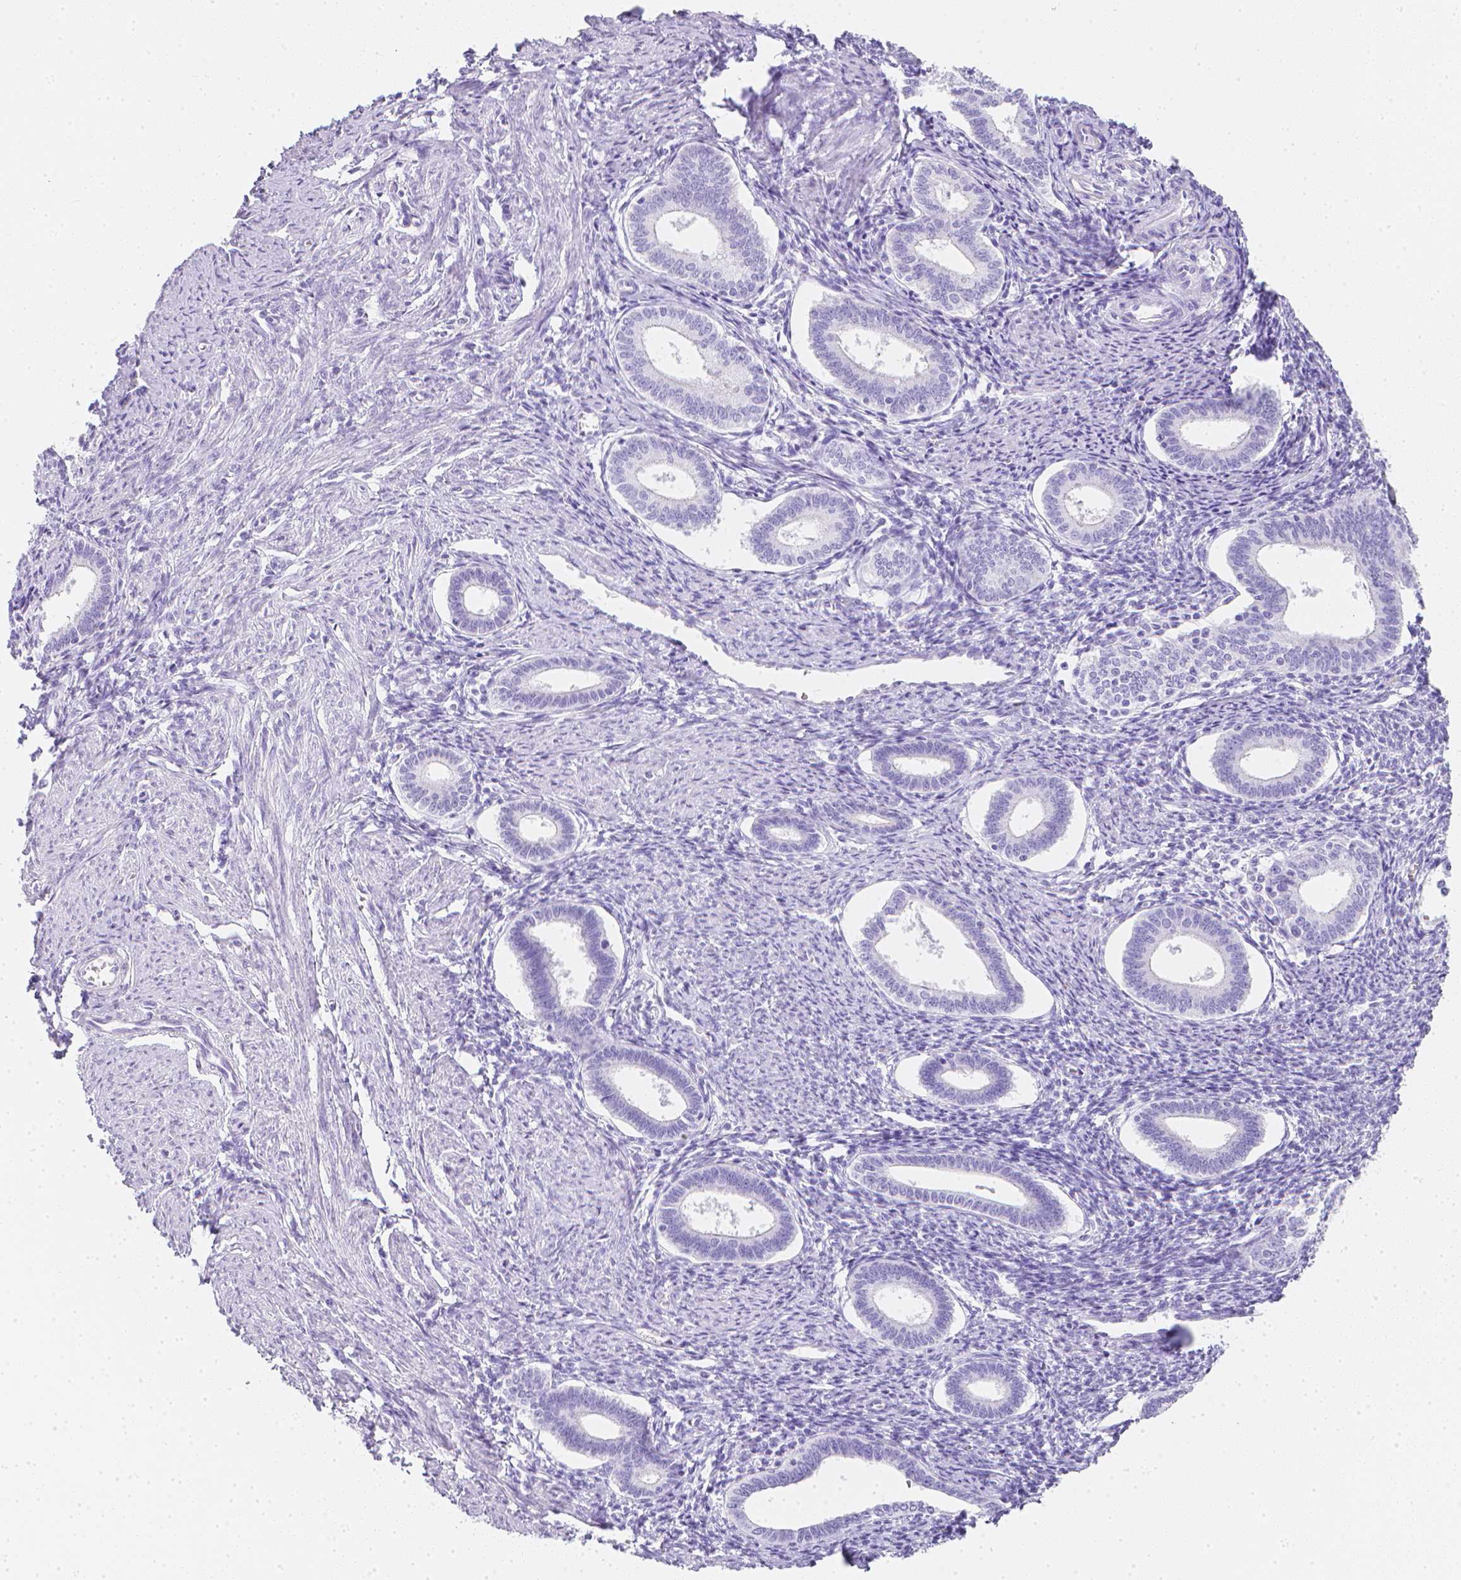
{"staining": {"intensity": "negative", "quantity": "none", "location": "none"}, "tissue": "endometrium", "cell_type": "Cells in endometrial stroma", "image_type": "normal", "snomed": [{"axis": "morphology", "description": "Normal tissue, NOS"}, {"axis": "topography", "description": "Endometrium"}], "caption": "High power microscopy micrograph of an IHC histopathology image of benign endometrium, revealing no significant positivity in cells in endometrial stroma.", "gene": "LGALS4", "patient": {"sex": "female", "age": 41}}